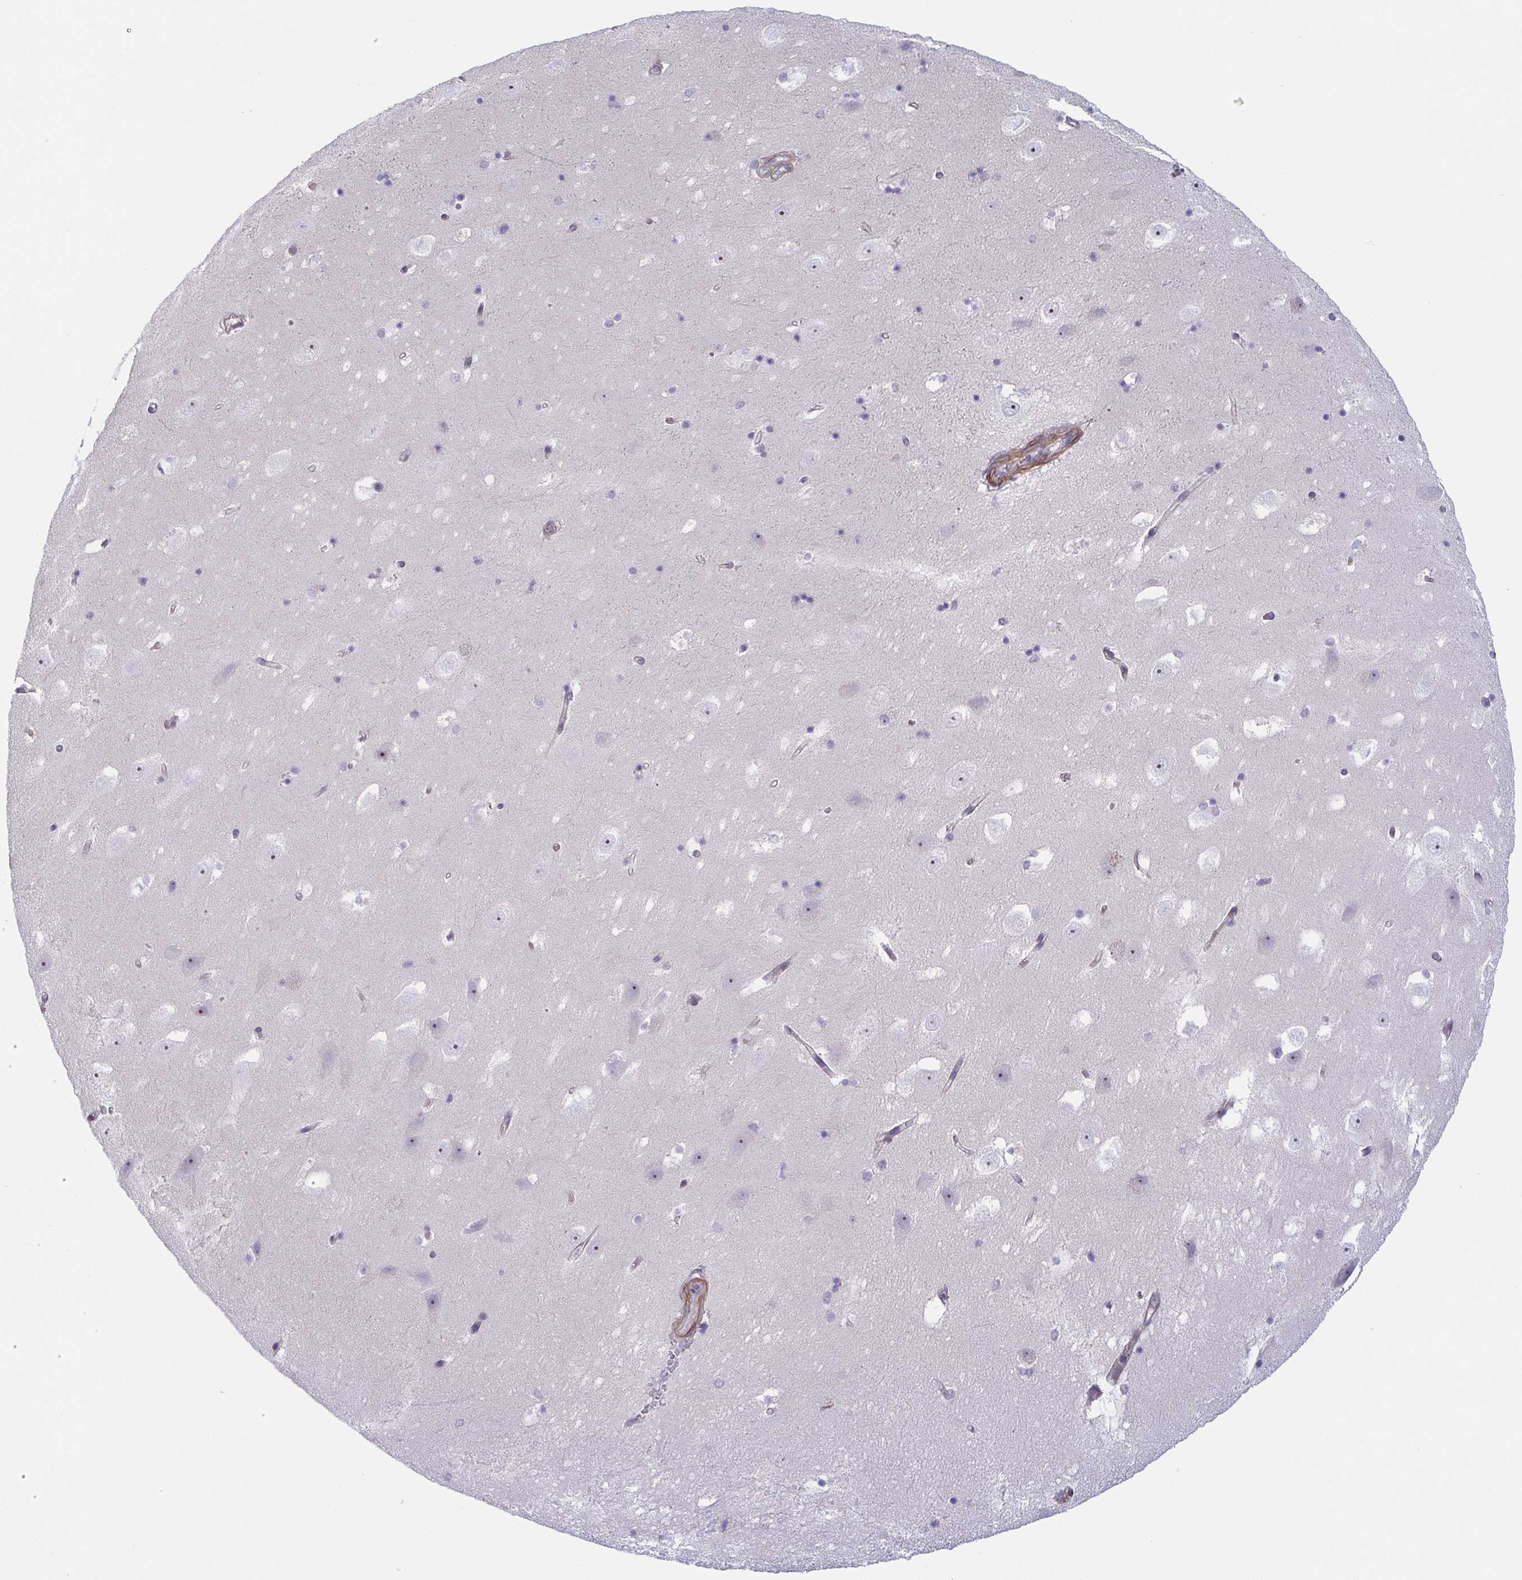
{"staining": {"intensity": "negative", "quantity": "none", "location": "none"}, "tissue": "hippocampus", "cell_type": "Glial cells", "image_type": "normal", "snomed": [{"axis": "morphology", "description": "Normal tissue, NOS"}, {"axis": "topography", "description": "Hippocampus"}], "caption": "Immunohistochemical staining of unremarkable human hippocampus exhibits no significant expression in glial cells. Brightfield microscopy of immunohistochemistry (IHC) stained with DAB (3,3'-diaminobenzidine) (brown) and hematoxylin (blue), captured at high magnification.", "gene": "EXOSC7", "patient": {"sex": "male", "age": 58}}